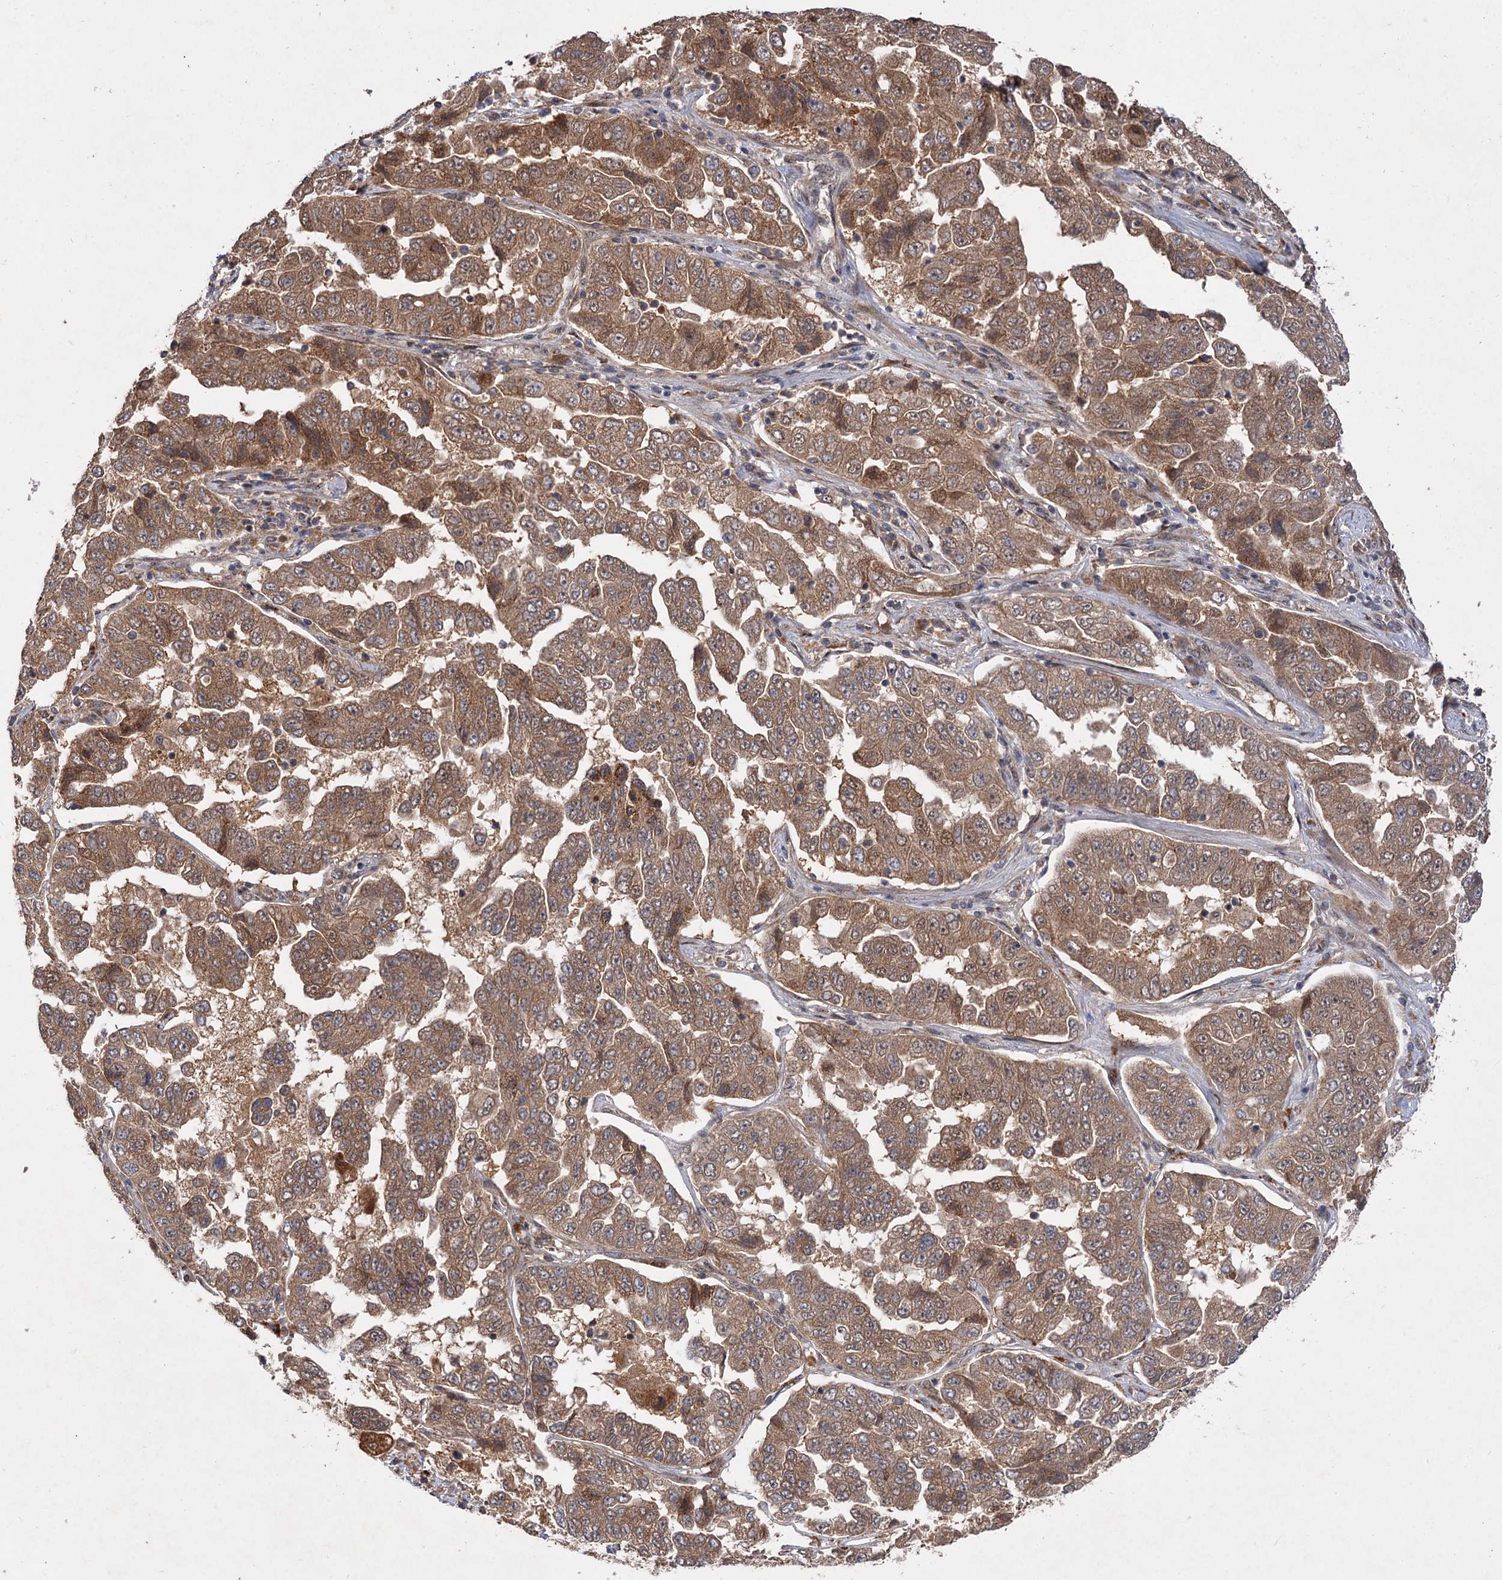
{"staining": {"intensity": "moderate", "quantity": ">75%", "location": "cytoplasmic/membranous"}, "tissue": "lung cancer", "cell_type": "Tumor cells", "image_type": "cancer", "snomed": [{"axis": "morphology", "description": "Adenocarcinoma, NOS"}, {"axis": "topography", "description": "Lung"}], "caption": "Lung adenocarcinoma was stained to show a protein in brown. There is medium levels of moderate cytoplasmic/membranous positivity in about >75% of tumor cells.", "gene": "FBXW8", "patient": {"sex": "female", "age": 51}}